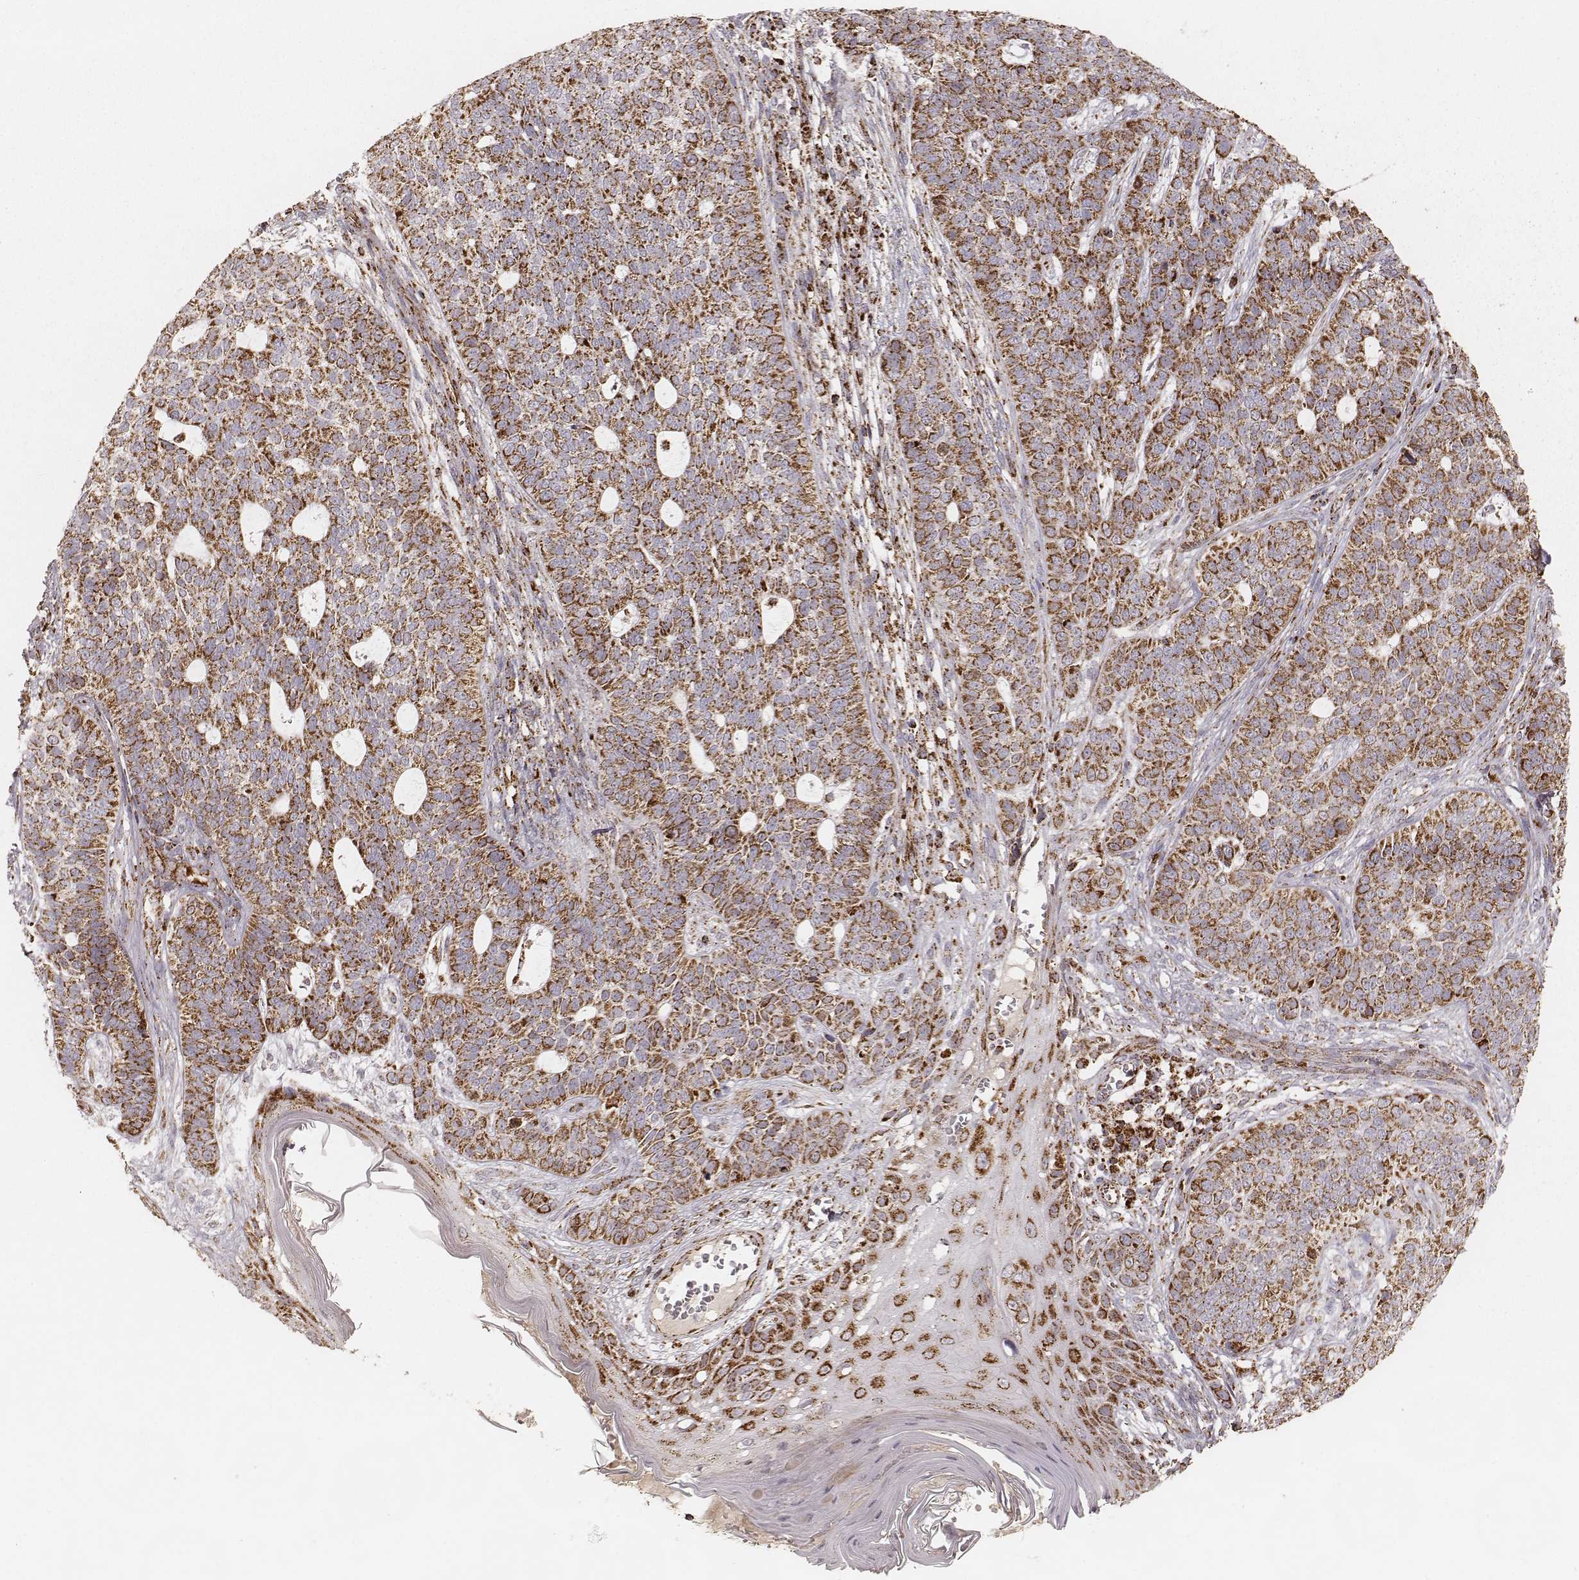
{"staining": {"intensity": "strong", "quantity": ">75%", "location": "cytoplasmic/membranous"}, "tissue": "skin cancer", "cell_type": "Tumor cells", "image_type": "cancer", "snomed": [{"axis": "morphology", "description": "Basal cell carcinoma"}, {"axis": "topography", "description": "Skin"}], "caption": "Strong cytoplasmic/membranous staining for a protein is present in approximately >75% of tumor cells of skin basal cell carcinoma using immunohistochemistry.", "gene": "CS", "patient": {"sex": "female", "age": 69}}